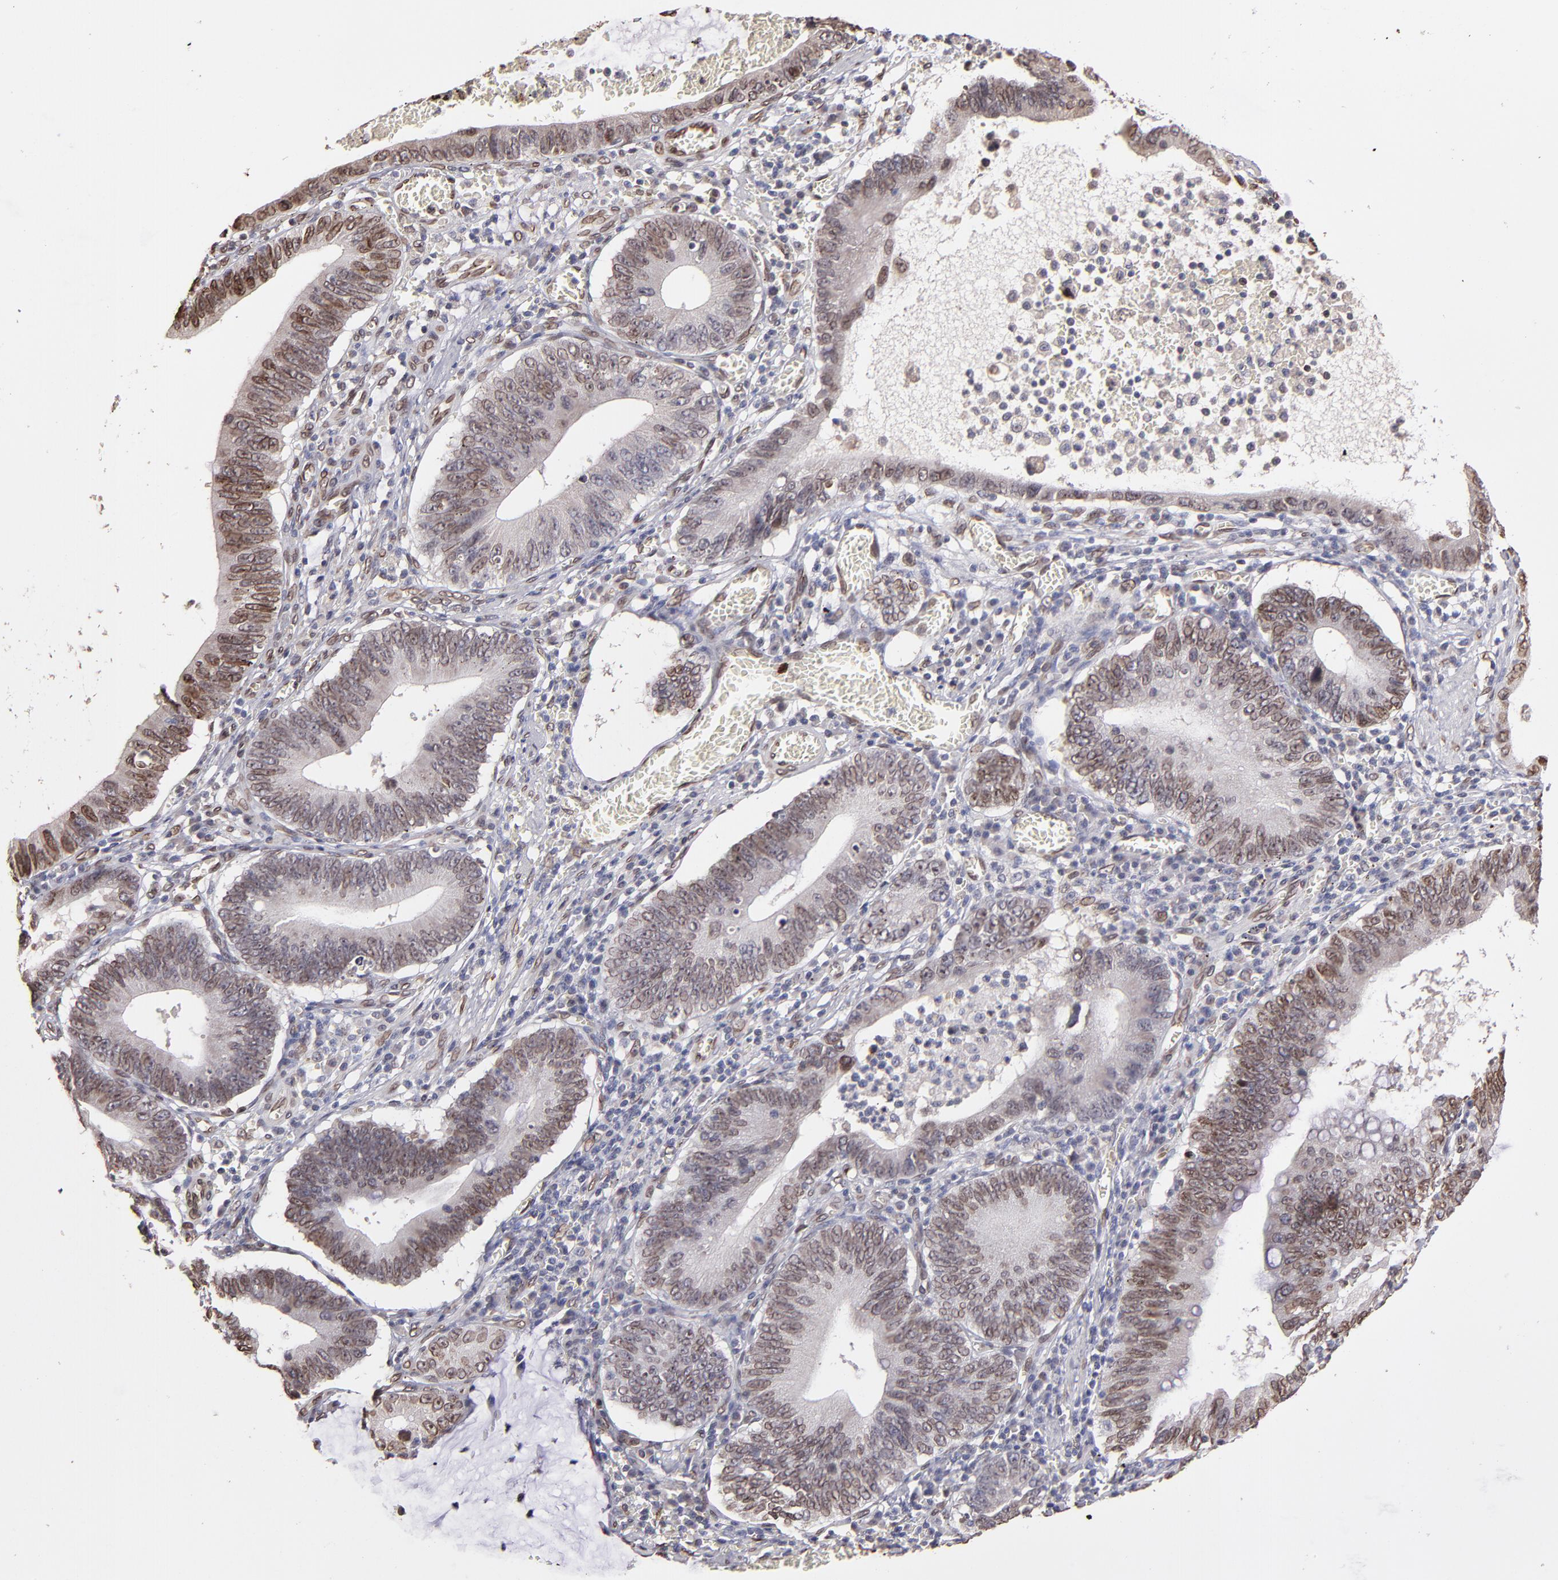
{"staining": {"intensity": "weak", "quantity": "25%-75%", "location": "cytoplasmic/membranous,nuclear"}, "tissue": "stomach cancer", "cell_type": "Tumor cells", "image_type": "cancer", "snomed": [{"axis": "morphology", "description": "Adenocarcinoma, NOS"}, {"axis": "topography", "description": "Stomach"}, {"axis": "topography", "description": "Gastric cardia"}], "caption": "A histopathology image showing weak cytoplasmic/membranous and nuclear expression in about 25%-75% of tumor cells in stomach adenocarcinoma, as visualized by brown immunohistochemical staining.", "gene": "PUM3", "patient": {"sex": "male", "age": 59}}